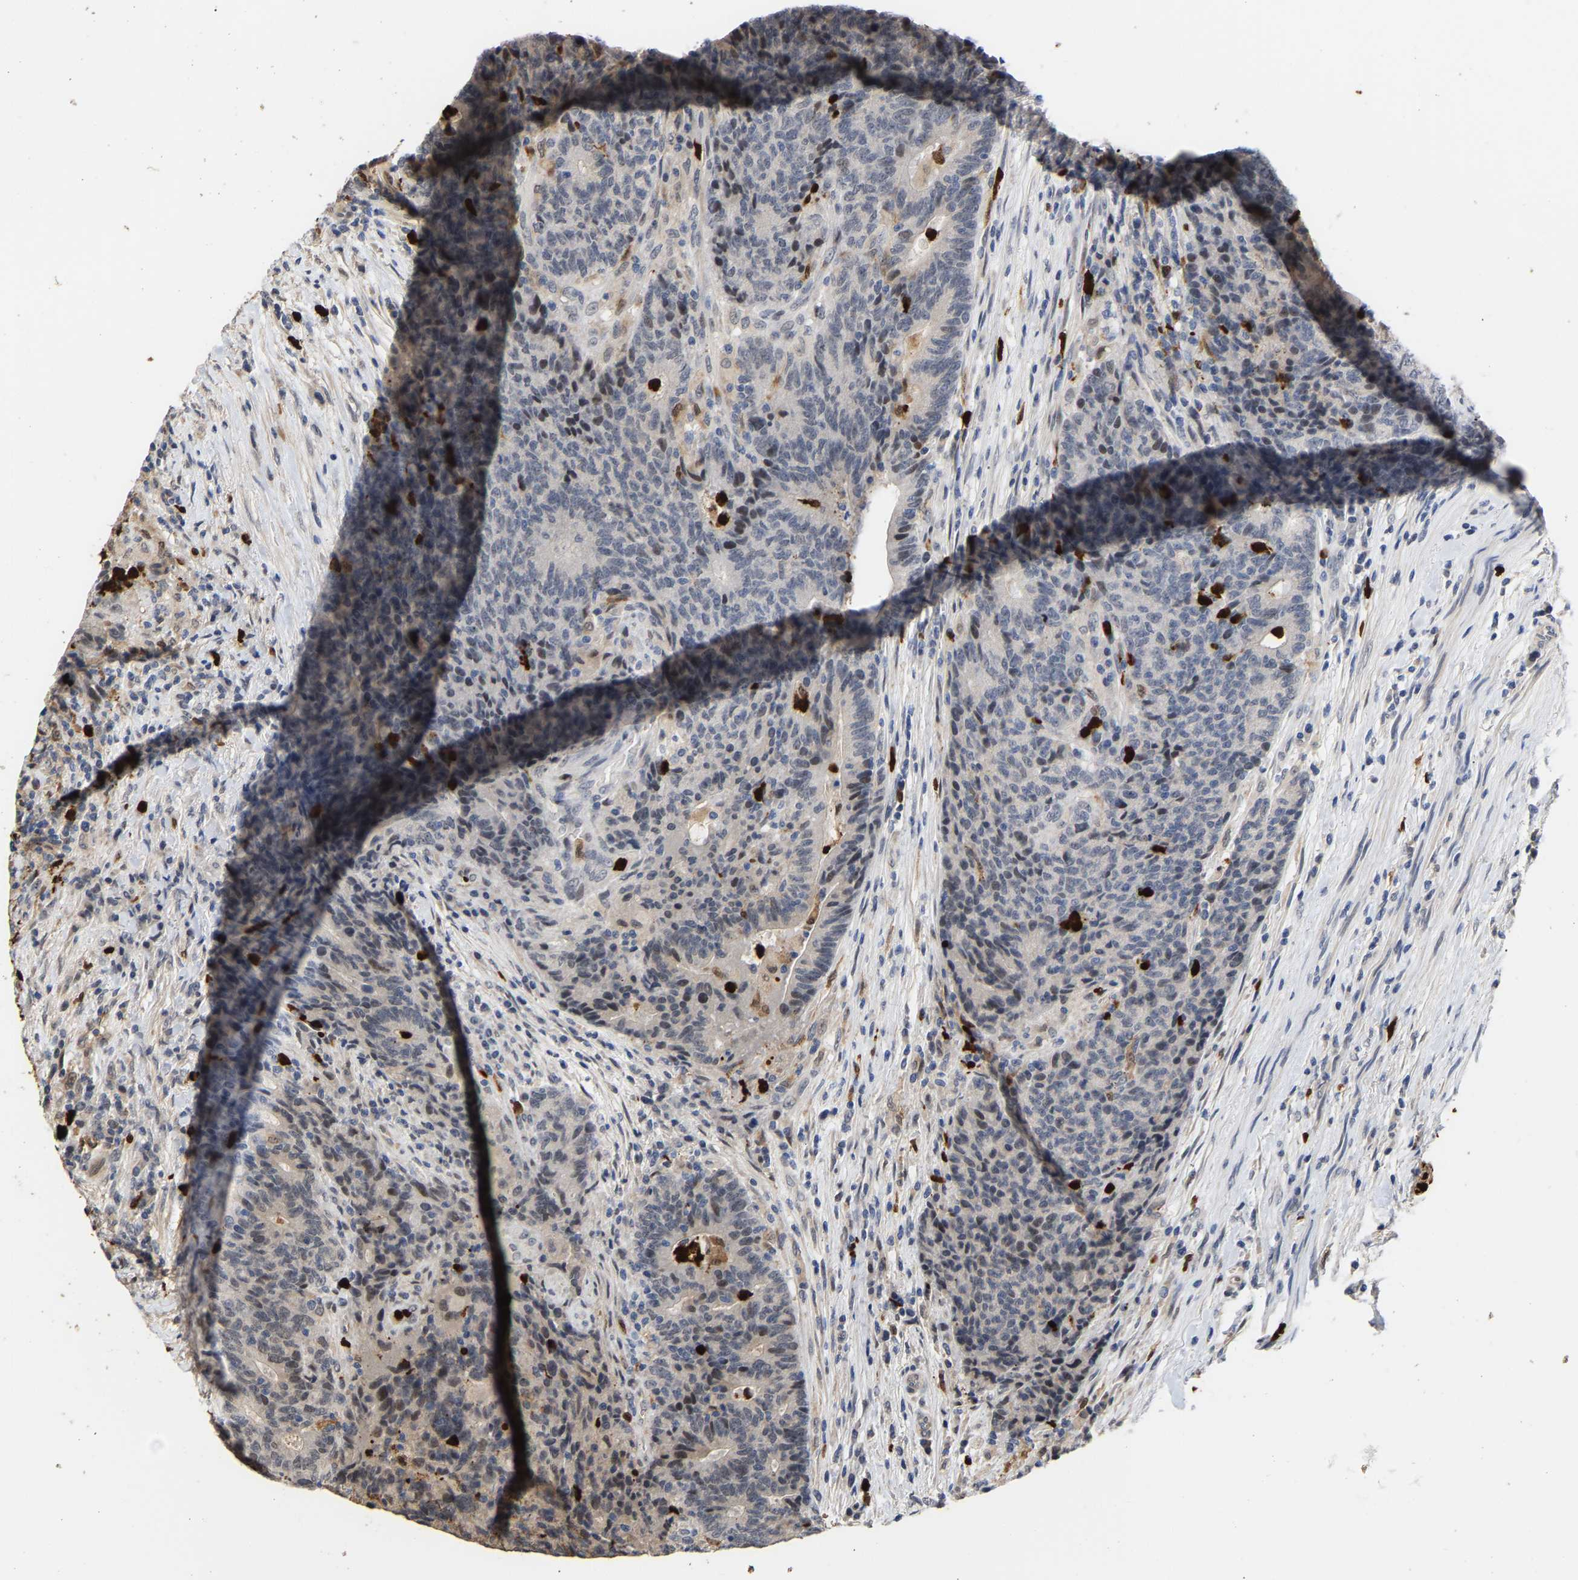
{"staining": {"intensity": "weak", "quantity": "<25%", "location": "cytoplasmic/membranous,nuclear"}, "tissue": "colorectal cancer", "cell_type": "Tumor cells", "image_type": "cancer", "snomed": [{"axis": "morphology", "description": "Normal tissue, NOS"}, {"axis": "morphology", "description": "Adenocarcinoma, NOS"}, {"axis": "topography", "description": "Colon"}], "caption": "A histopathology image of colorectal cancer (adenocarcinoma) stained for a protein reveals no brown staining in tumor cells. (DAB (3,3'-diaminobenzidine) immunohistochemistry (IHC) visualized using brightfield microscopy, high magnification).", "gene": "TDRD7", "patient": {"sex": "female", "age": 75}}